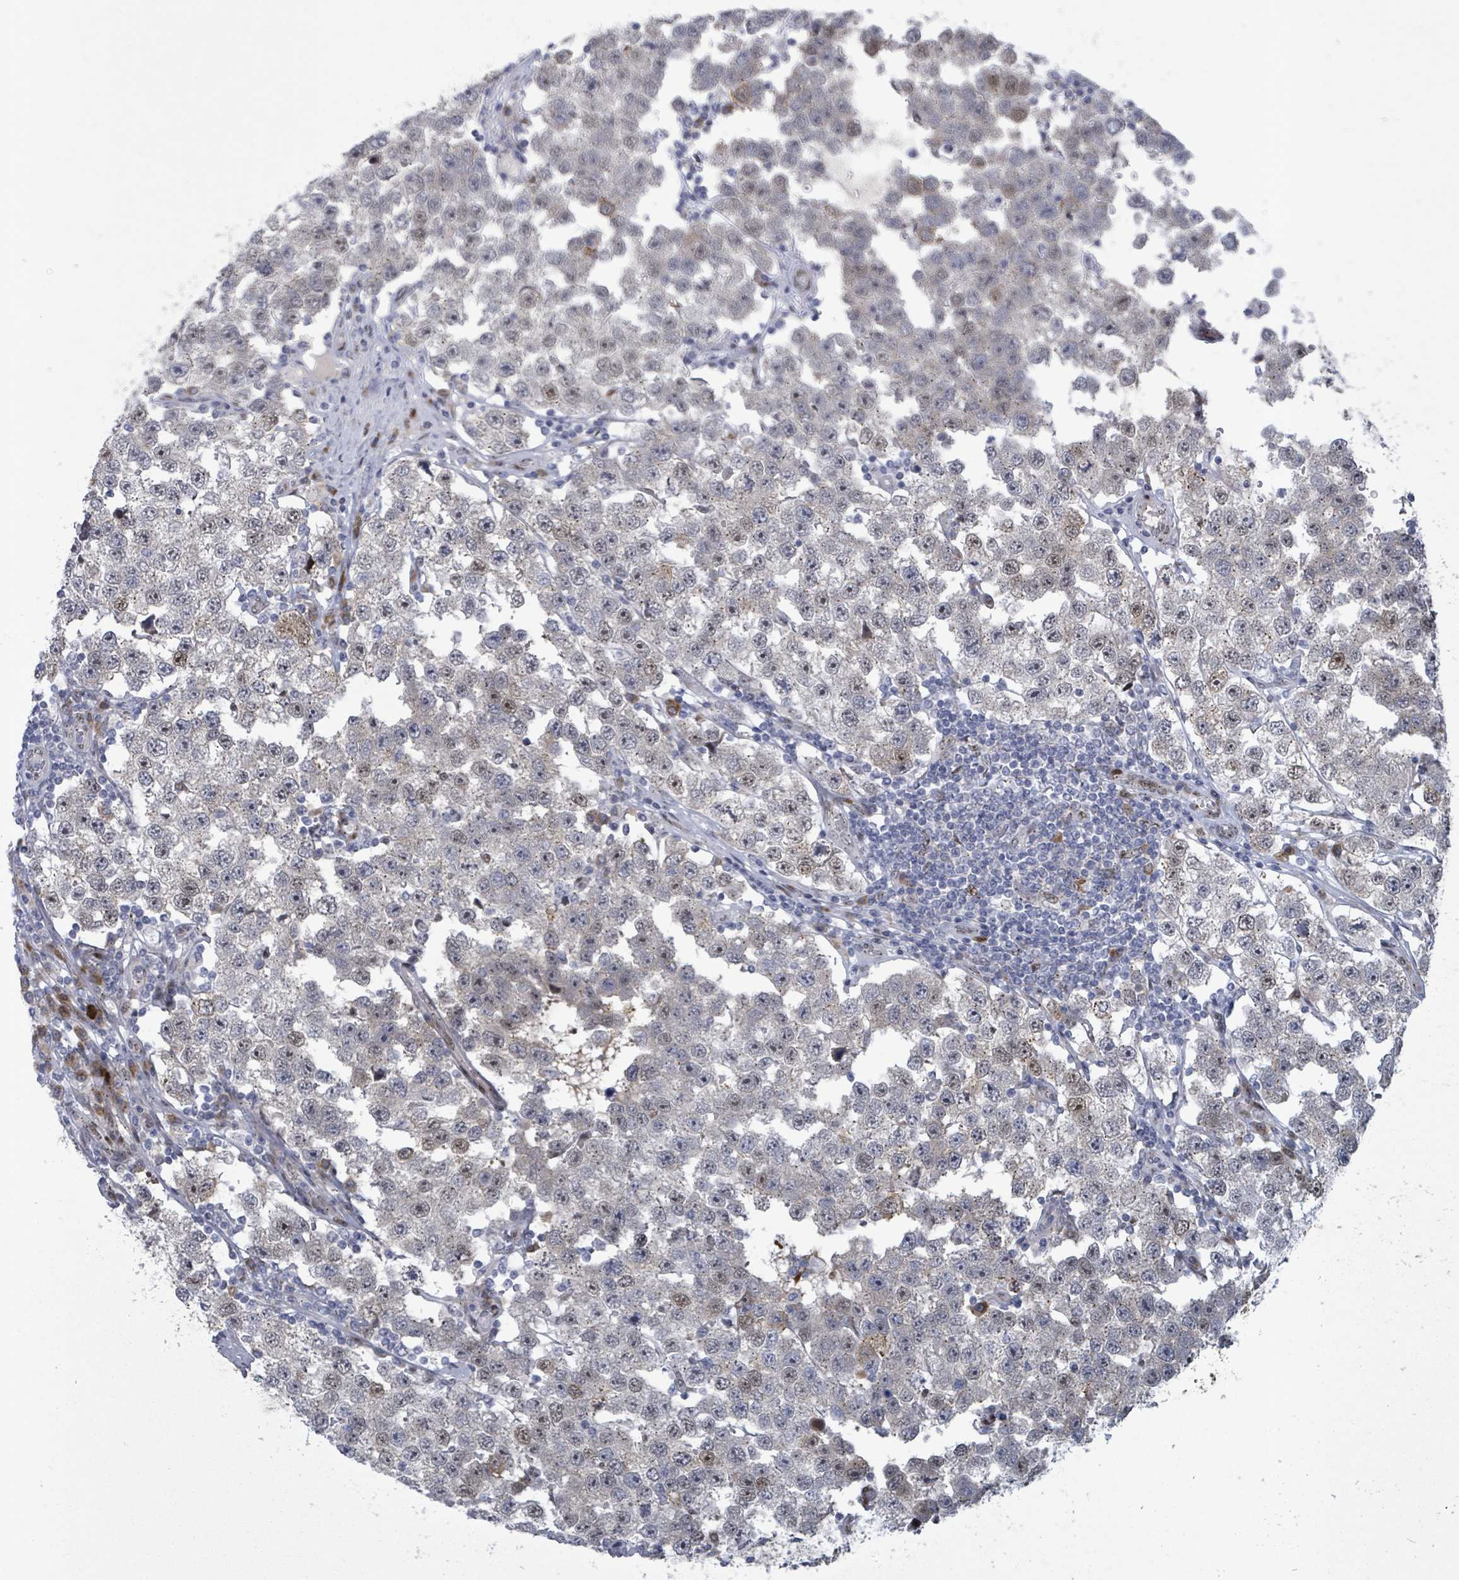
{"staining": {"intensity": "negative", "quantity": "none", "location": "none"}, "tissue": "testis cancer", "cell_type": "Tumor cells", "image_type": "cancer", "snomed": [{"axis": "morphology", "description": "Seminoma, NOS"}, {"axis": "topography", "description": "Testis"}], "caption": "Immunohistochemistry micrograph of human testis cancer (seminoma) stained for a protein (brown), which shows no expression in tumor cells. (DAB (3,3'-diaminobenzidine) immunohistochemistry (IHC) with hematoxylin counter stain).", "gene": "TUSC1", "patient": {"sex": "male", "age": 34}}